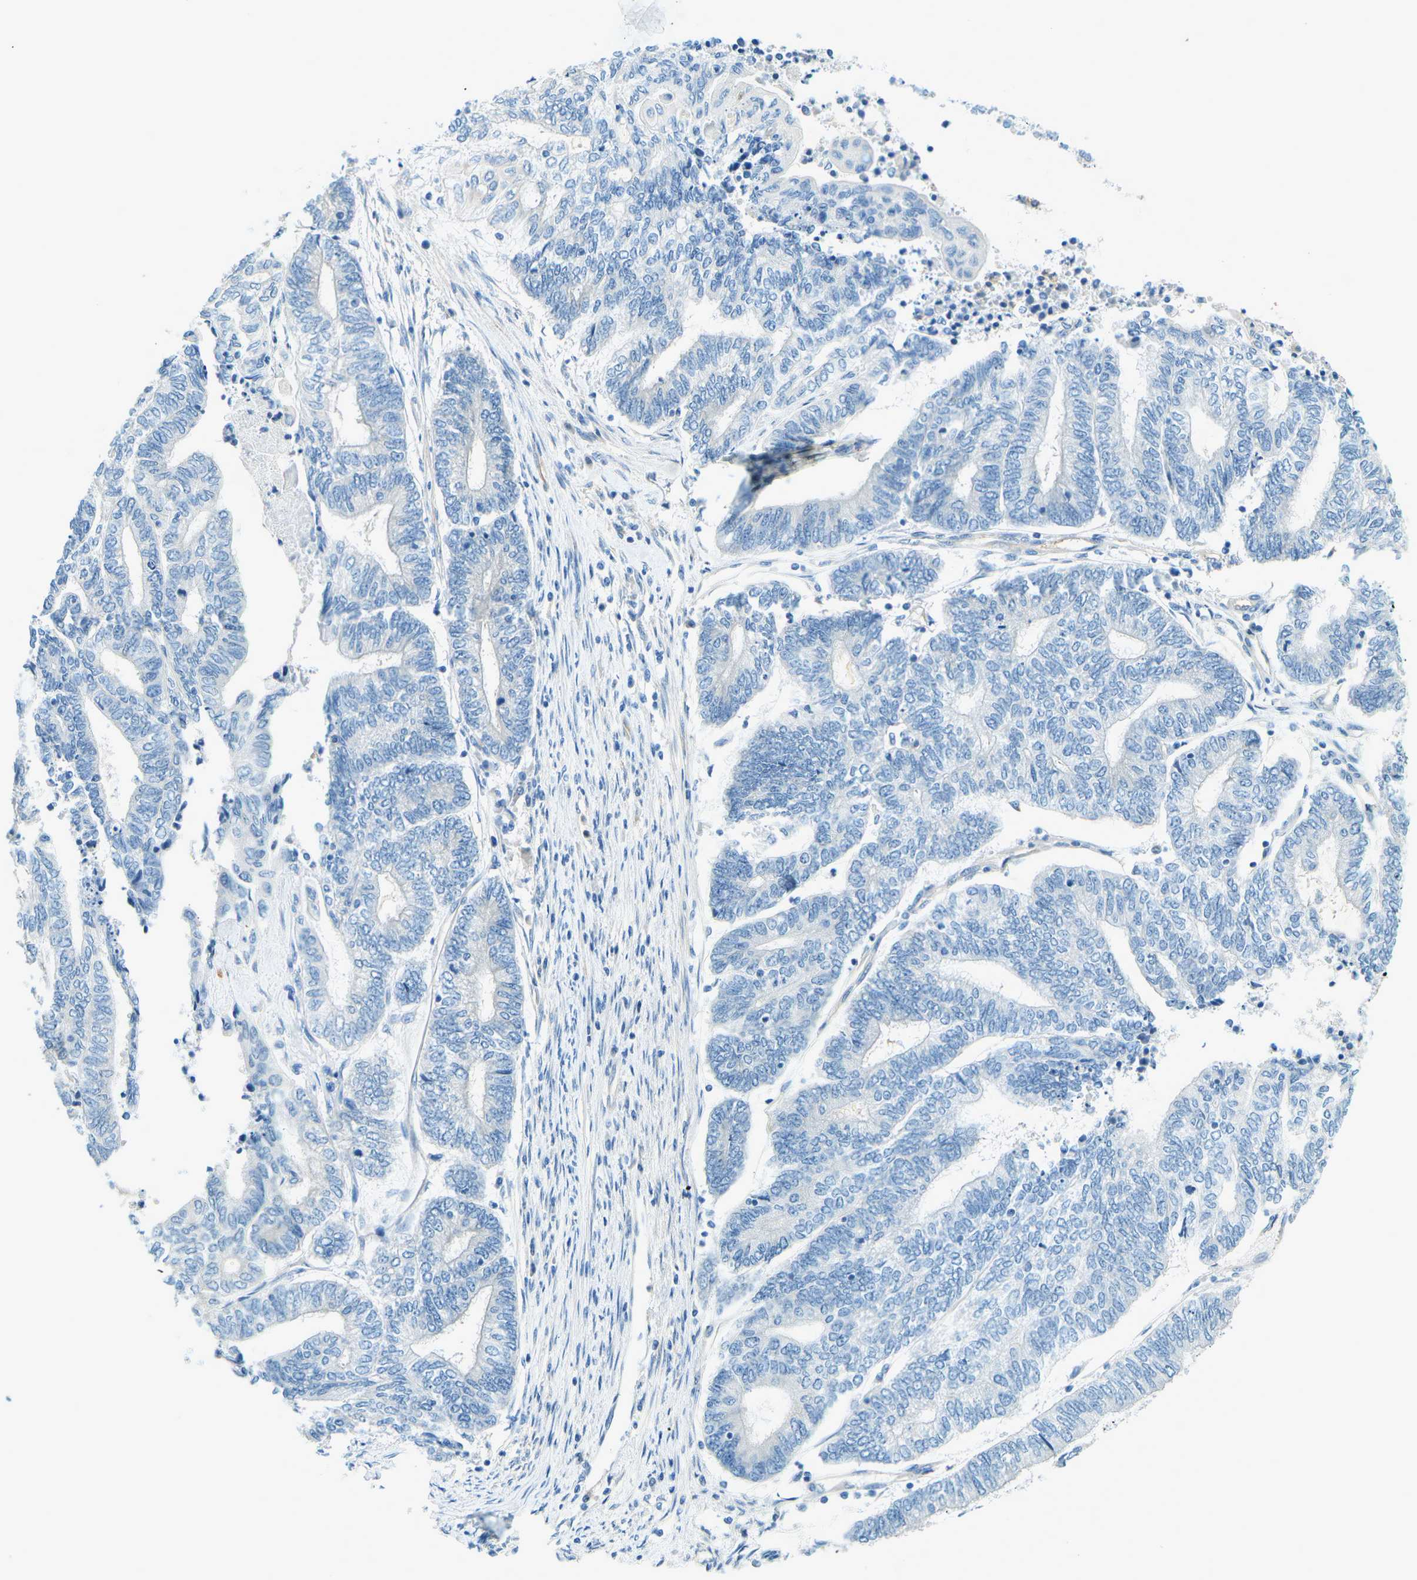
{"staining": {"intensity": "negative", "quantity": "none", "location": "none"}, "tissue": "endometrial cancer", "cell_type": "Tumor cells", "image_type": "cancer", "snomed": [{"axis": "morphology", "description": "Adenocarcinoma, NOS"}, {"axis": "topography", "description": "Uterus"}, {"axis": "topography", "description": "Endometrium"}], "caption": "IHC image of neoplastic tissue: endometrial adenocarcinoma stained with DAB exhibits no significant protein positivity in tumor cells.", "gene": "ZNF367", "patient": {"sex": "female", "age": 70}}